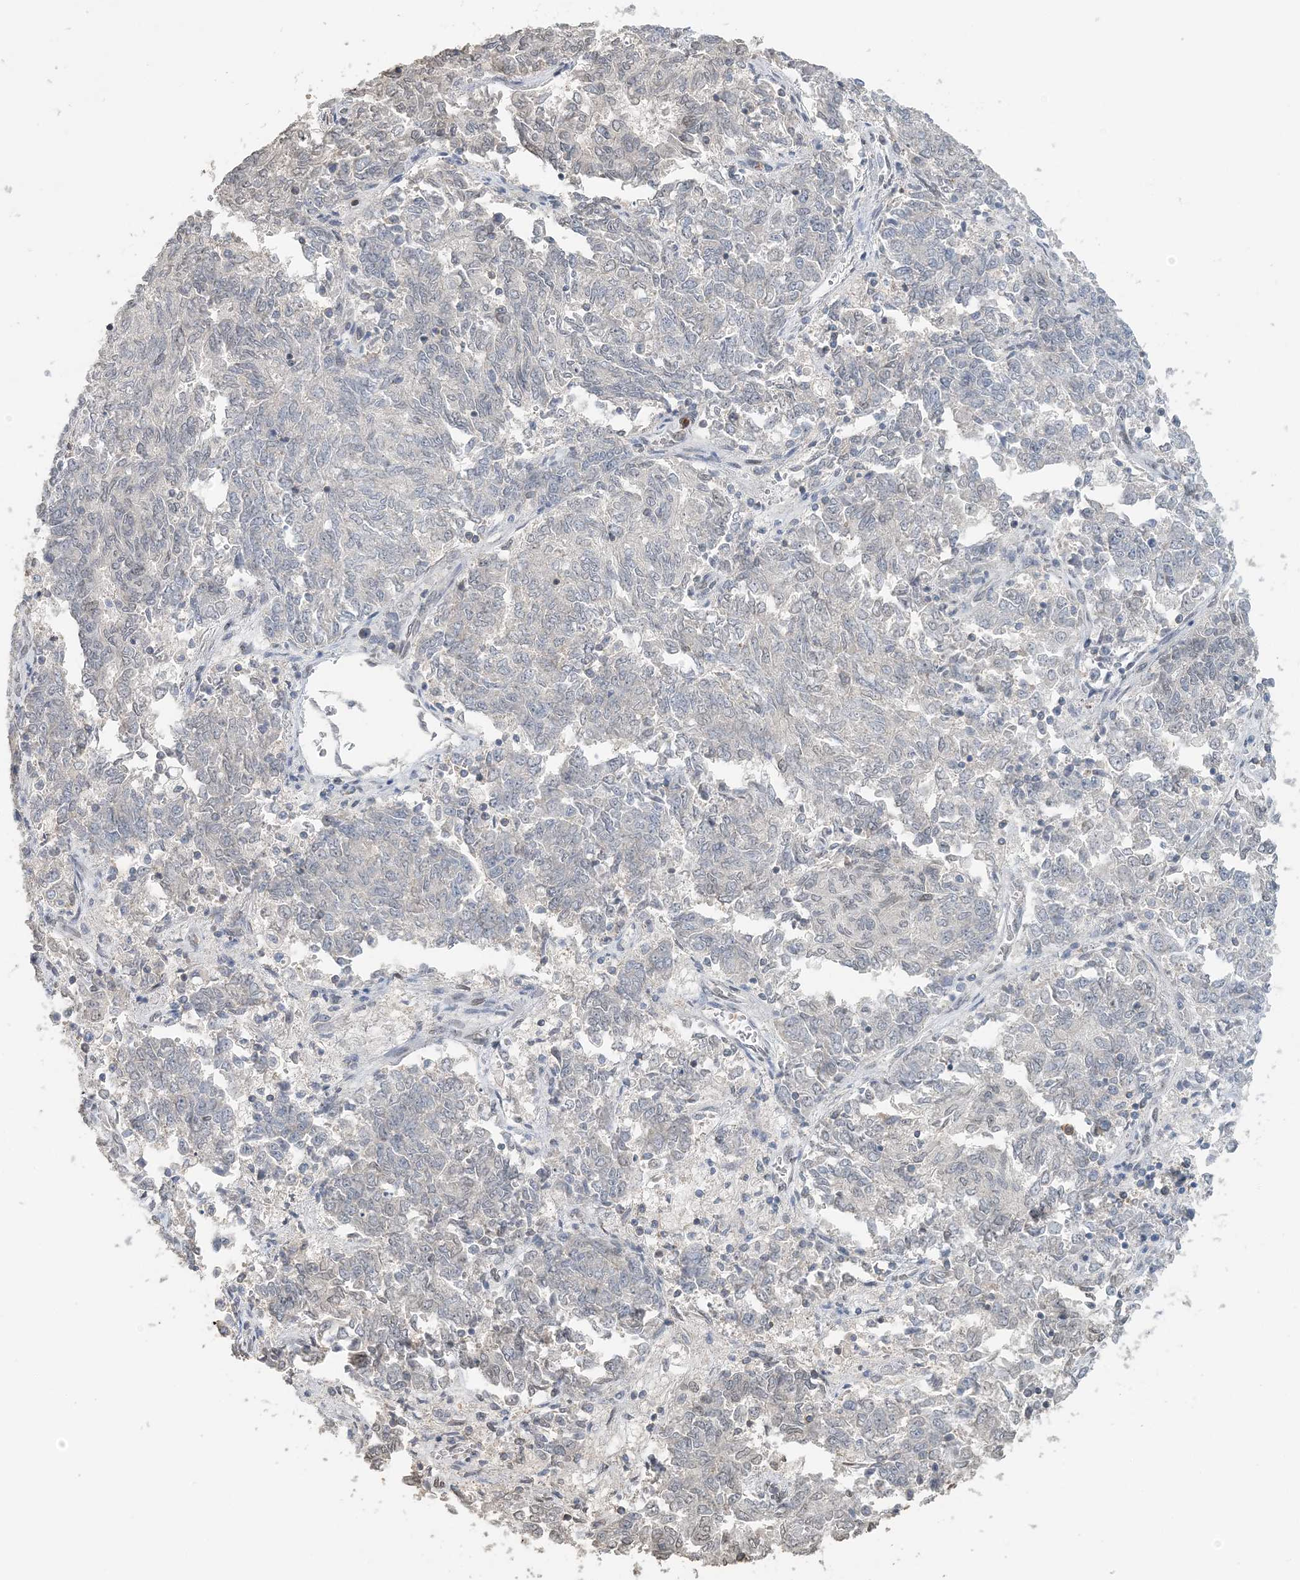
{"staining": {"intensity": "negative", "quantity": "none", "location": "none"}, "tissue": "endometrial cancer", "cell_type": "Tumor cells", "image_type": "cancer", "snomed": [{"axis": "morphology", "description": "Adenocarcinoma, NOS"}, {"axis": "topography", "description": "Endometrium"}], "caption": "Endometrial cancer was stained to show a protein in brown. There is no significant staining in tumor cells. (Brightfield microscopy of DAB IHC at high magnification).", "gene": "FAM110A", "patient": {"sex": "female", "age": 80}}